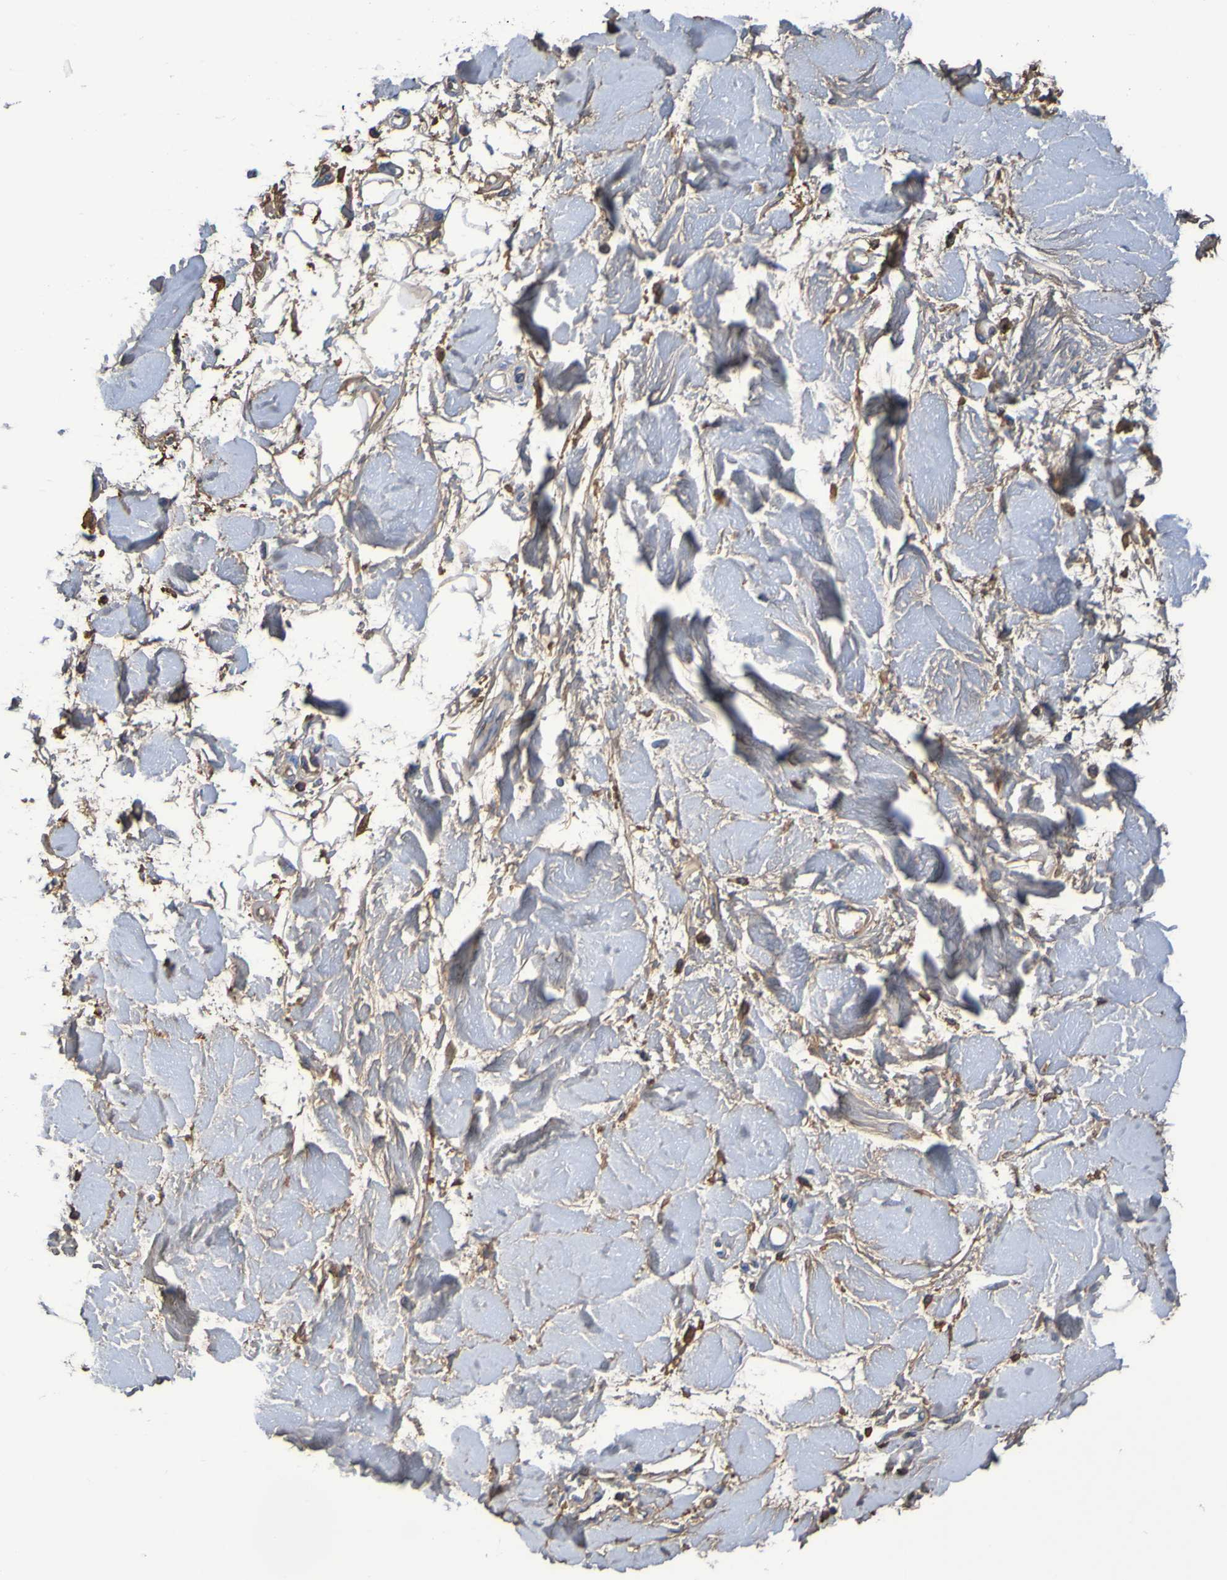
{"staining": {"intensity": "strong", "quantity": ">75%", "location": "cytoplasmic/membranous"}, "tissue": "adipose tissue", "cell_type": "Adipocytes", "image_type": "normal", "snomed": [{"axis": "morphology", "description": "Squamous cell carcinoma, NOS"}, {"axis": "topography", "description": "Skin"}], "caption": "High-power microscopy captured an immunohistochemistry (IHC) photomicrograph of normal adipose tissue, revealing strong cytoplasmic/membranous positivity in approximately >75% of adipocytes. (Stains: DAB (3,3'-diaminobenzidine) in brown, nuclei in blue, Microscopy: brightfield microscopy at high magnification).", "gene": "GAB3", "patient": {"sex": "male", "age": 83}}